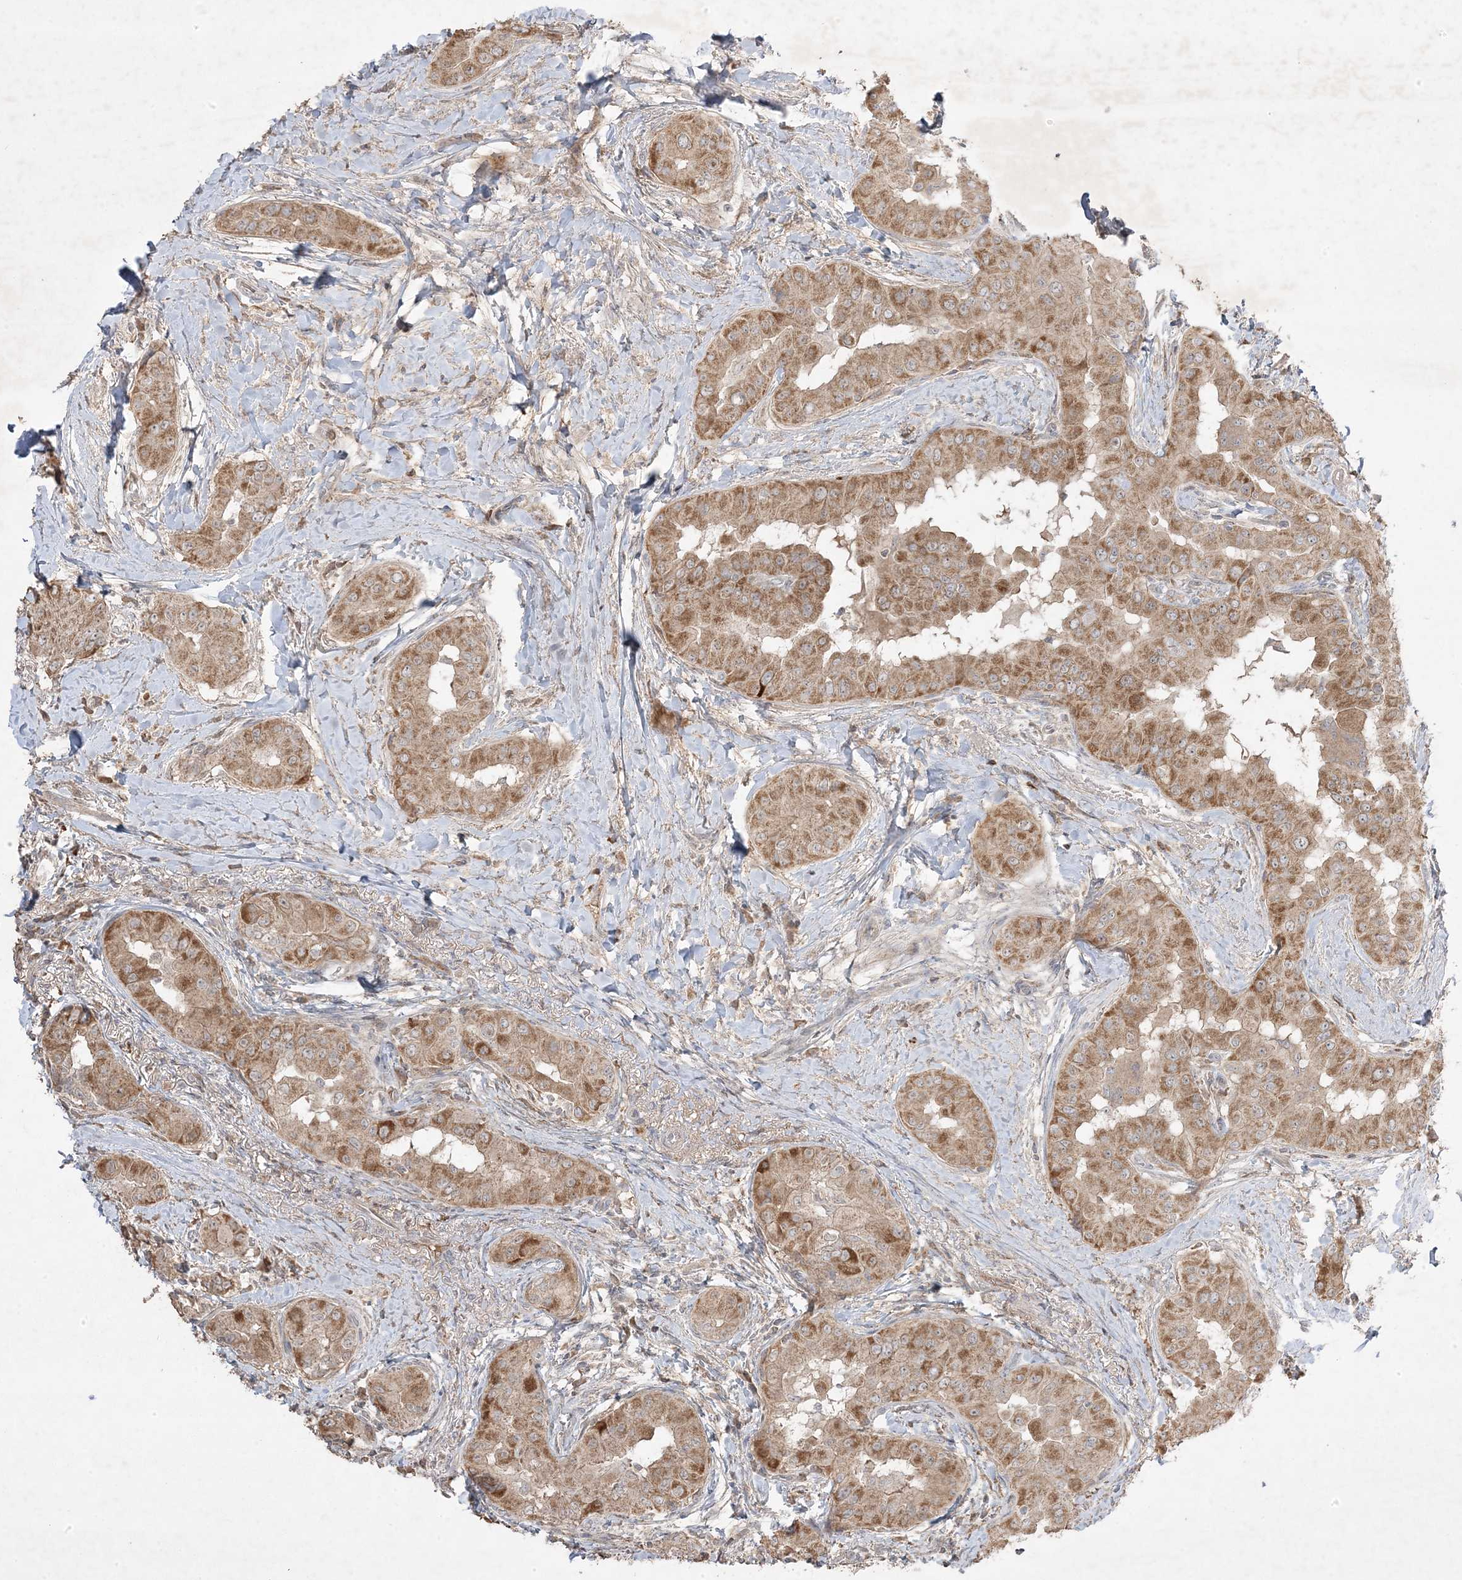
{"staining": {"intensity": "moderate", "quantity": ">75%", "location": "cytoplasmic/membranous"}, "tissue": "thyroid cancer", "cell_type": "Tumor cells", "image_type": "cancer", "snomed": [{"axis": "morphology", "description": "Papillary adenocarcinoma, NOS"}, {"axis": "topography", "description": "Thyroid gland"}], "caption": "Immunohistochemistry staining of thyroid papillary adenocarcinoma, which reveals medium levels of moderate cytoplasmic/membranous expression in approximately >75% of tumor cells indicating moderate cytoplasmic/membranous protein positivity. The staining was performed using DAB (brown) for protein detection and nuclei were counterstained in hematoxylin (blue).", "gene": "RGL4", "patient": {"sex": "male", "age": 33}}